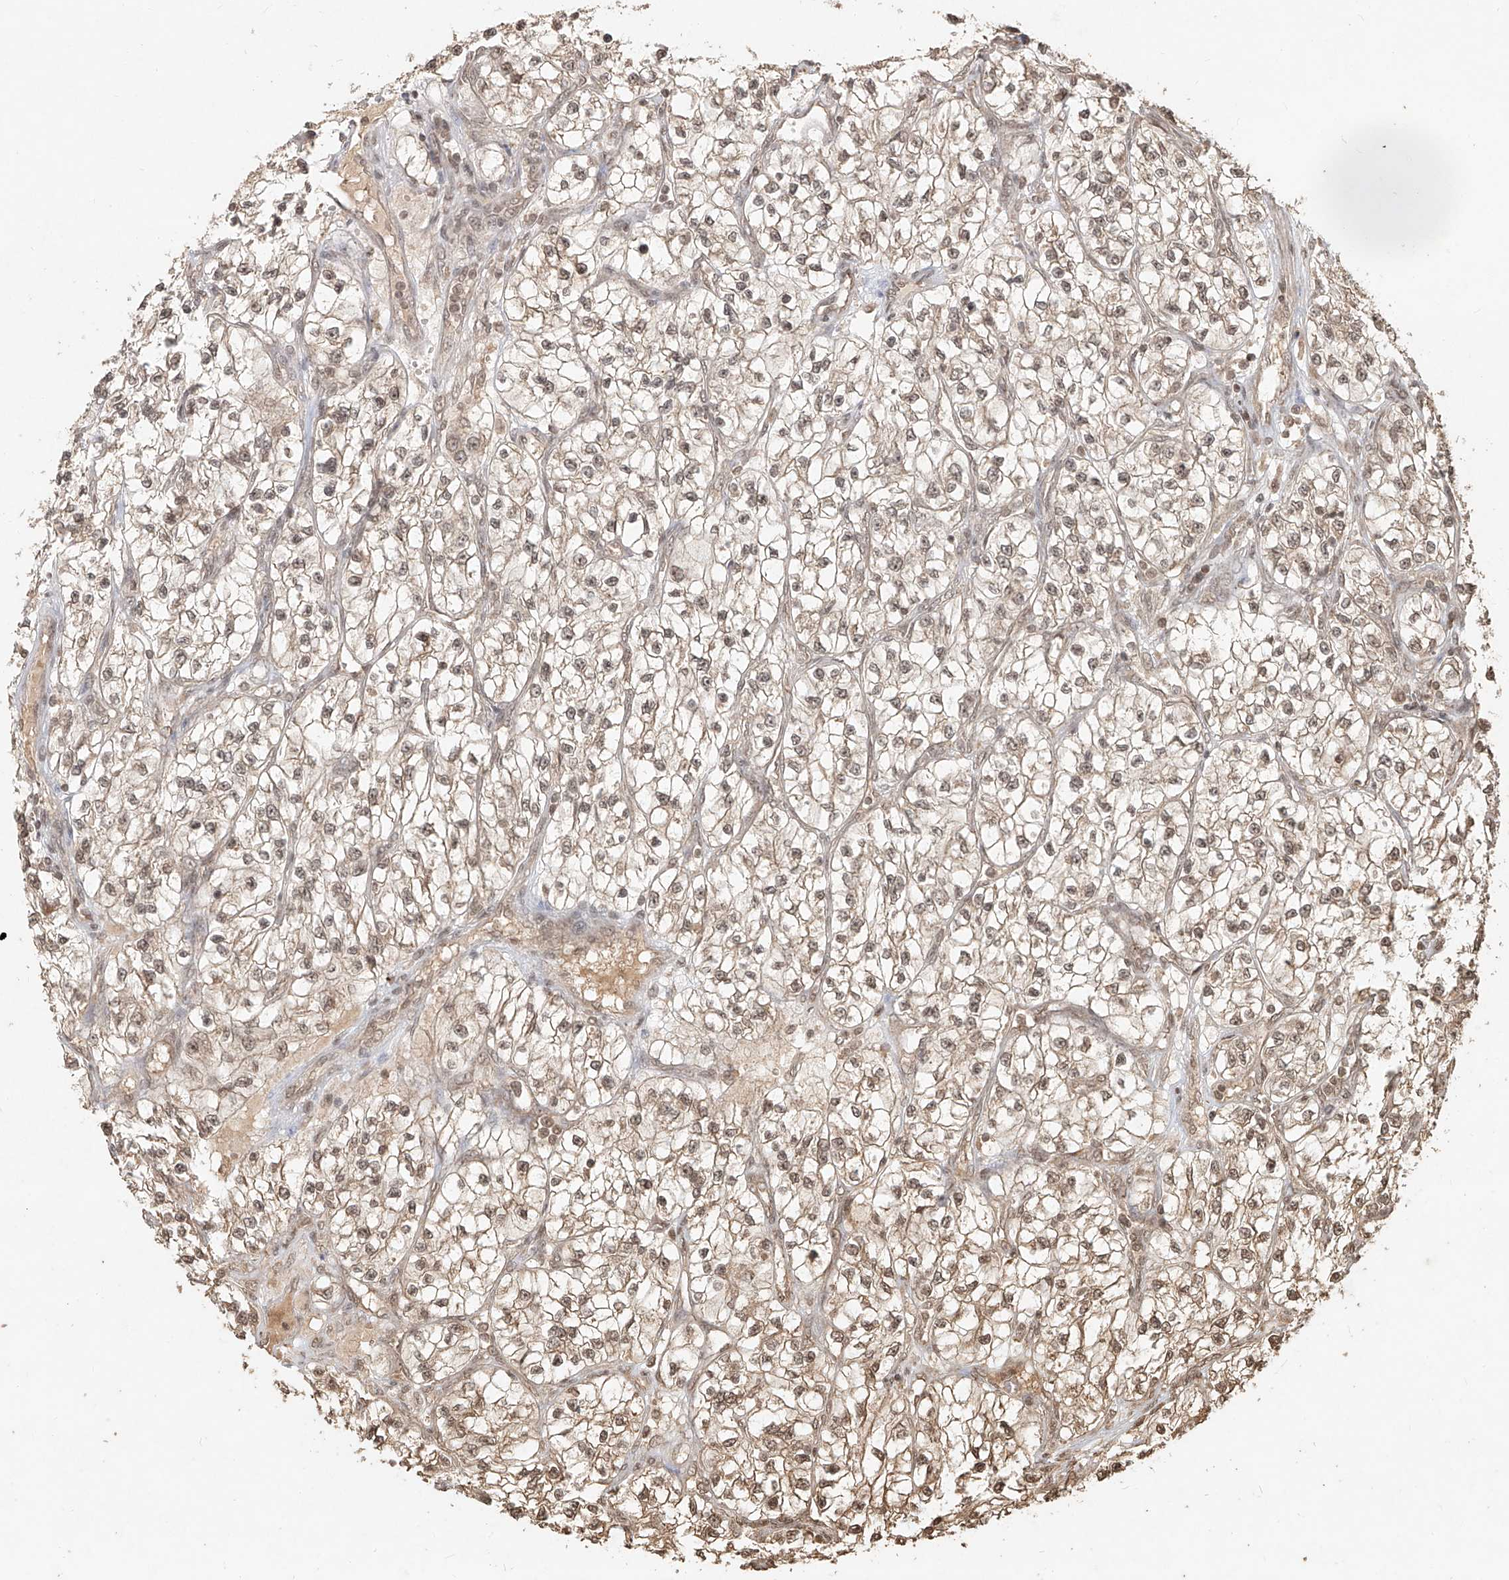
{"staining": {"intensity": "weak", "quantity": ">75%", "location": "cytoplasmic/membranous,nuclear"}, "tissue": "renal cancer", "cell_type": "Tumor cells", "image_type": "cancer", "snomed": [{"axis": "morphology", "description": "Adenocarcinoma, NOS"}, {"axis": "topography", "description": "Kidney"}], "caption": "Renal cancer (adenocarcinoma) stained with a brown dye displays weak cytoplasmic/membranous and nuclear positive expression in approximately >75% of tumor cells.", "gene": "UBE2K", "patient": {"sex": "female", "age": 57}}